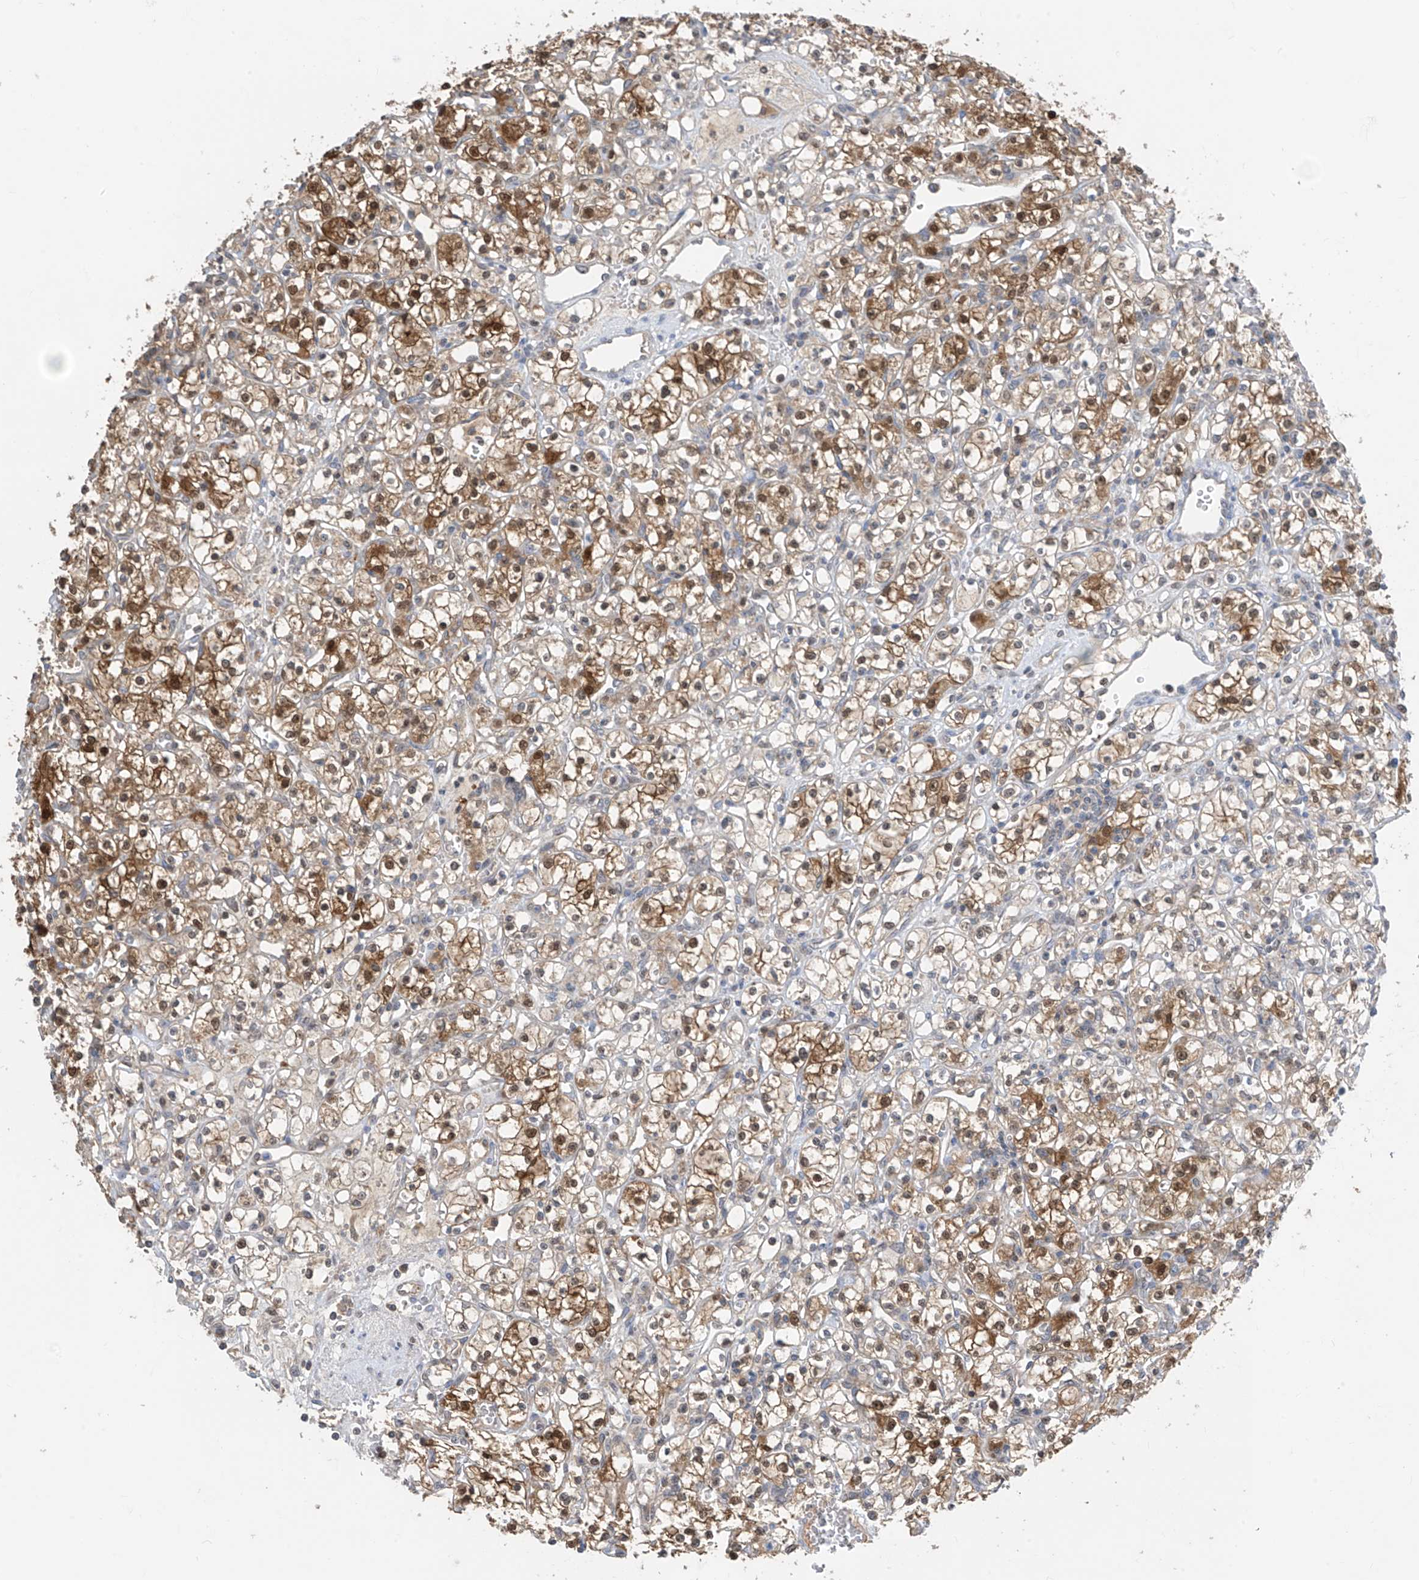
{"staining": {"intensity": "moderate", "quantity": ">75%", "location": "cytoplasmic/membranous,nuclear"}, "tissue": "renal cancer", "cell_type": "Tumor cells", "image_type": "cancer", "snomed": [{"axis": "morphology", "description": "Adenocarcinoma, NOS"}, {"axis": "topography", "description": "Kidney"}], "caption": "Adenocarcinoma (renal) stained for a protein (brown) reveals moderate cytoplasmic/membranous and nuclear positive positivity in about >75% of tumor cells.", "gene": "TTC38", "patient": {"sex": "female", "age": 59}}